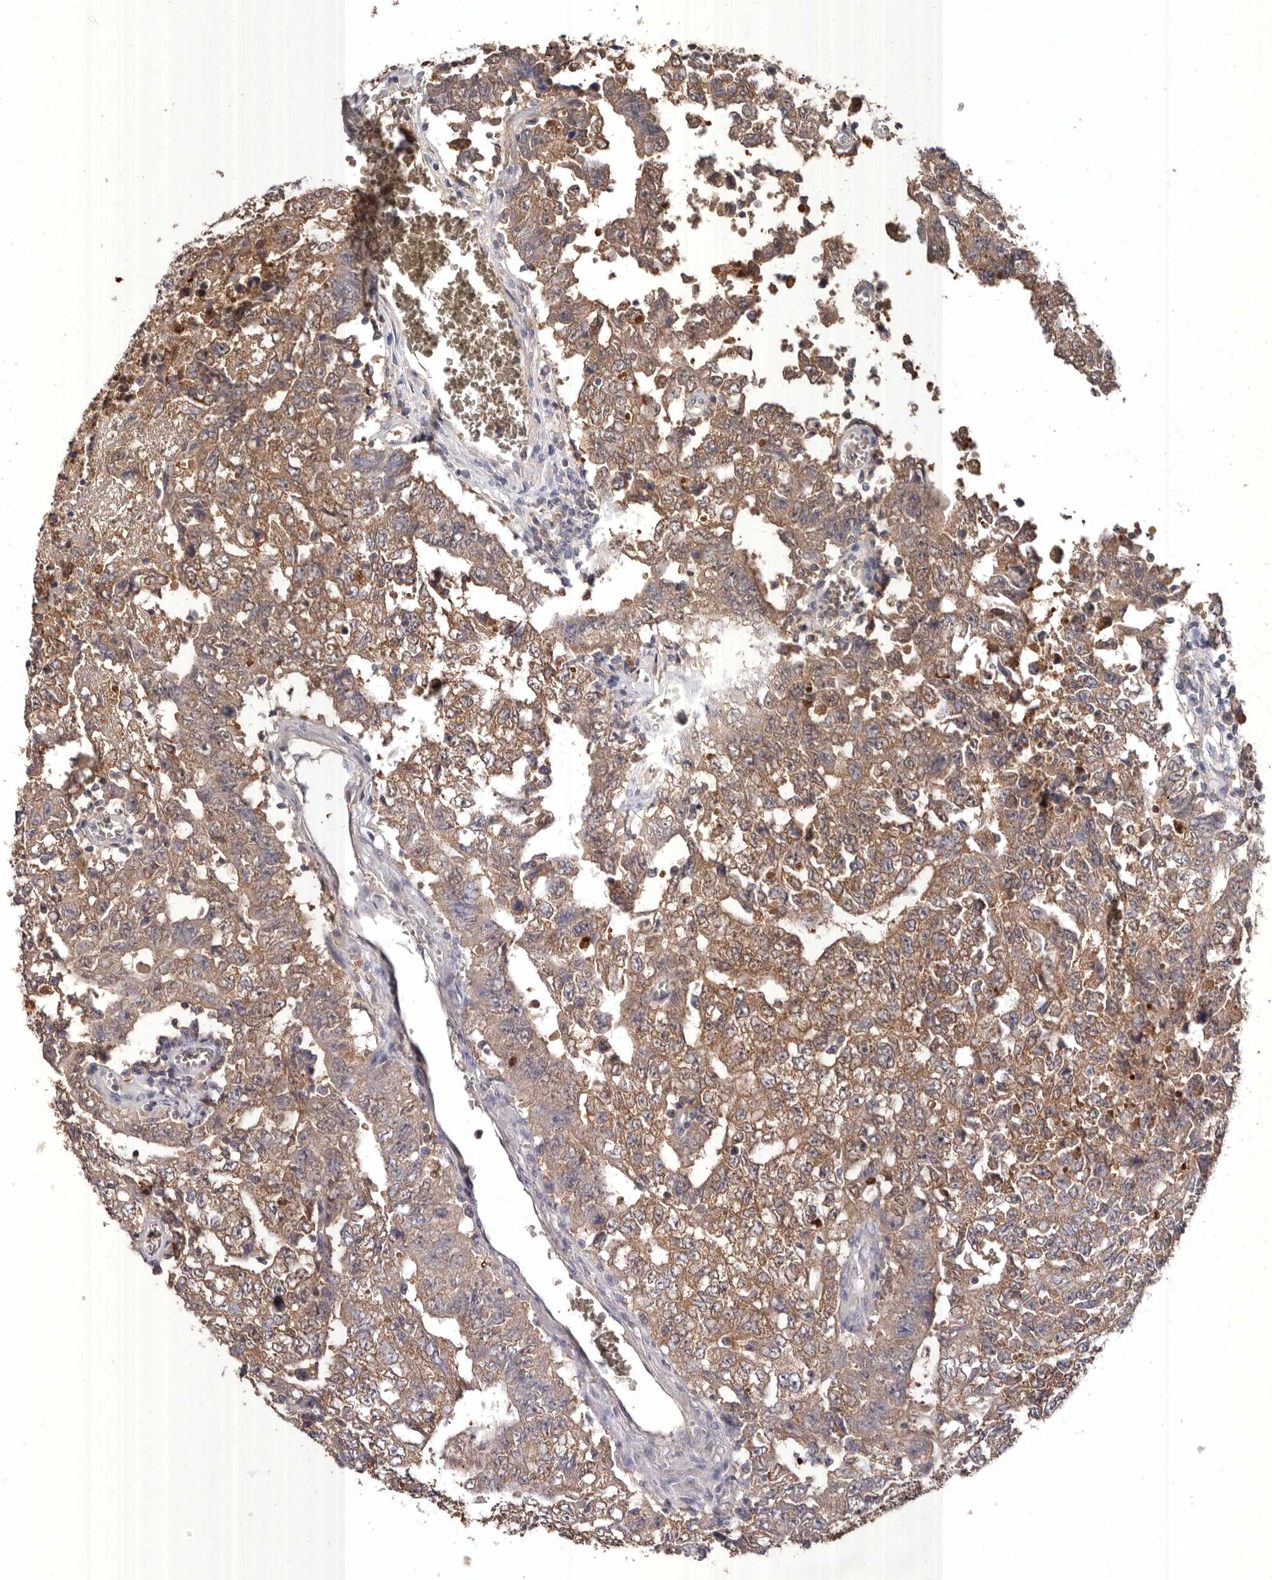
{"staining": {"intensity": "moderate", "quantity": ">75%", "location": "cytoplasmic/membranous"}, "tissue": "testis cancer", "cell_type": "Tumor cells", "image_type": "cancer", "snomed": [{"axis": "morphology", "description": "Carcinoma, Embryonal, NOS"}, {"axis": "topography", "description": "Testis"}], "caption": "A brown stain labels moderate cytoplasmic/membranous staining of a protein in human embryonal carcinoma (testis) tumor cells. (brown staining indicates protein expression, while blue staining denotes nuclei).", "gene": "EDEM1", "patient": {"sex": "male", "age": 26}}